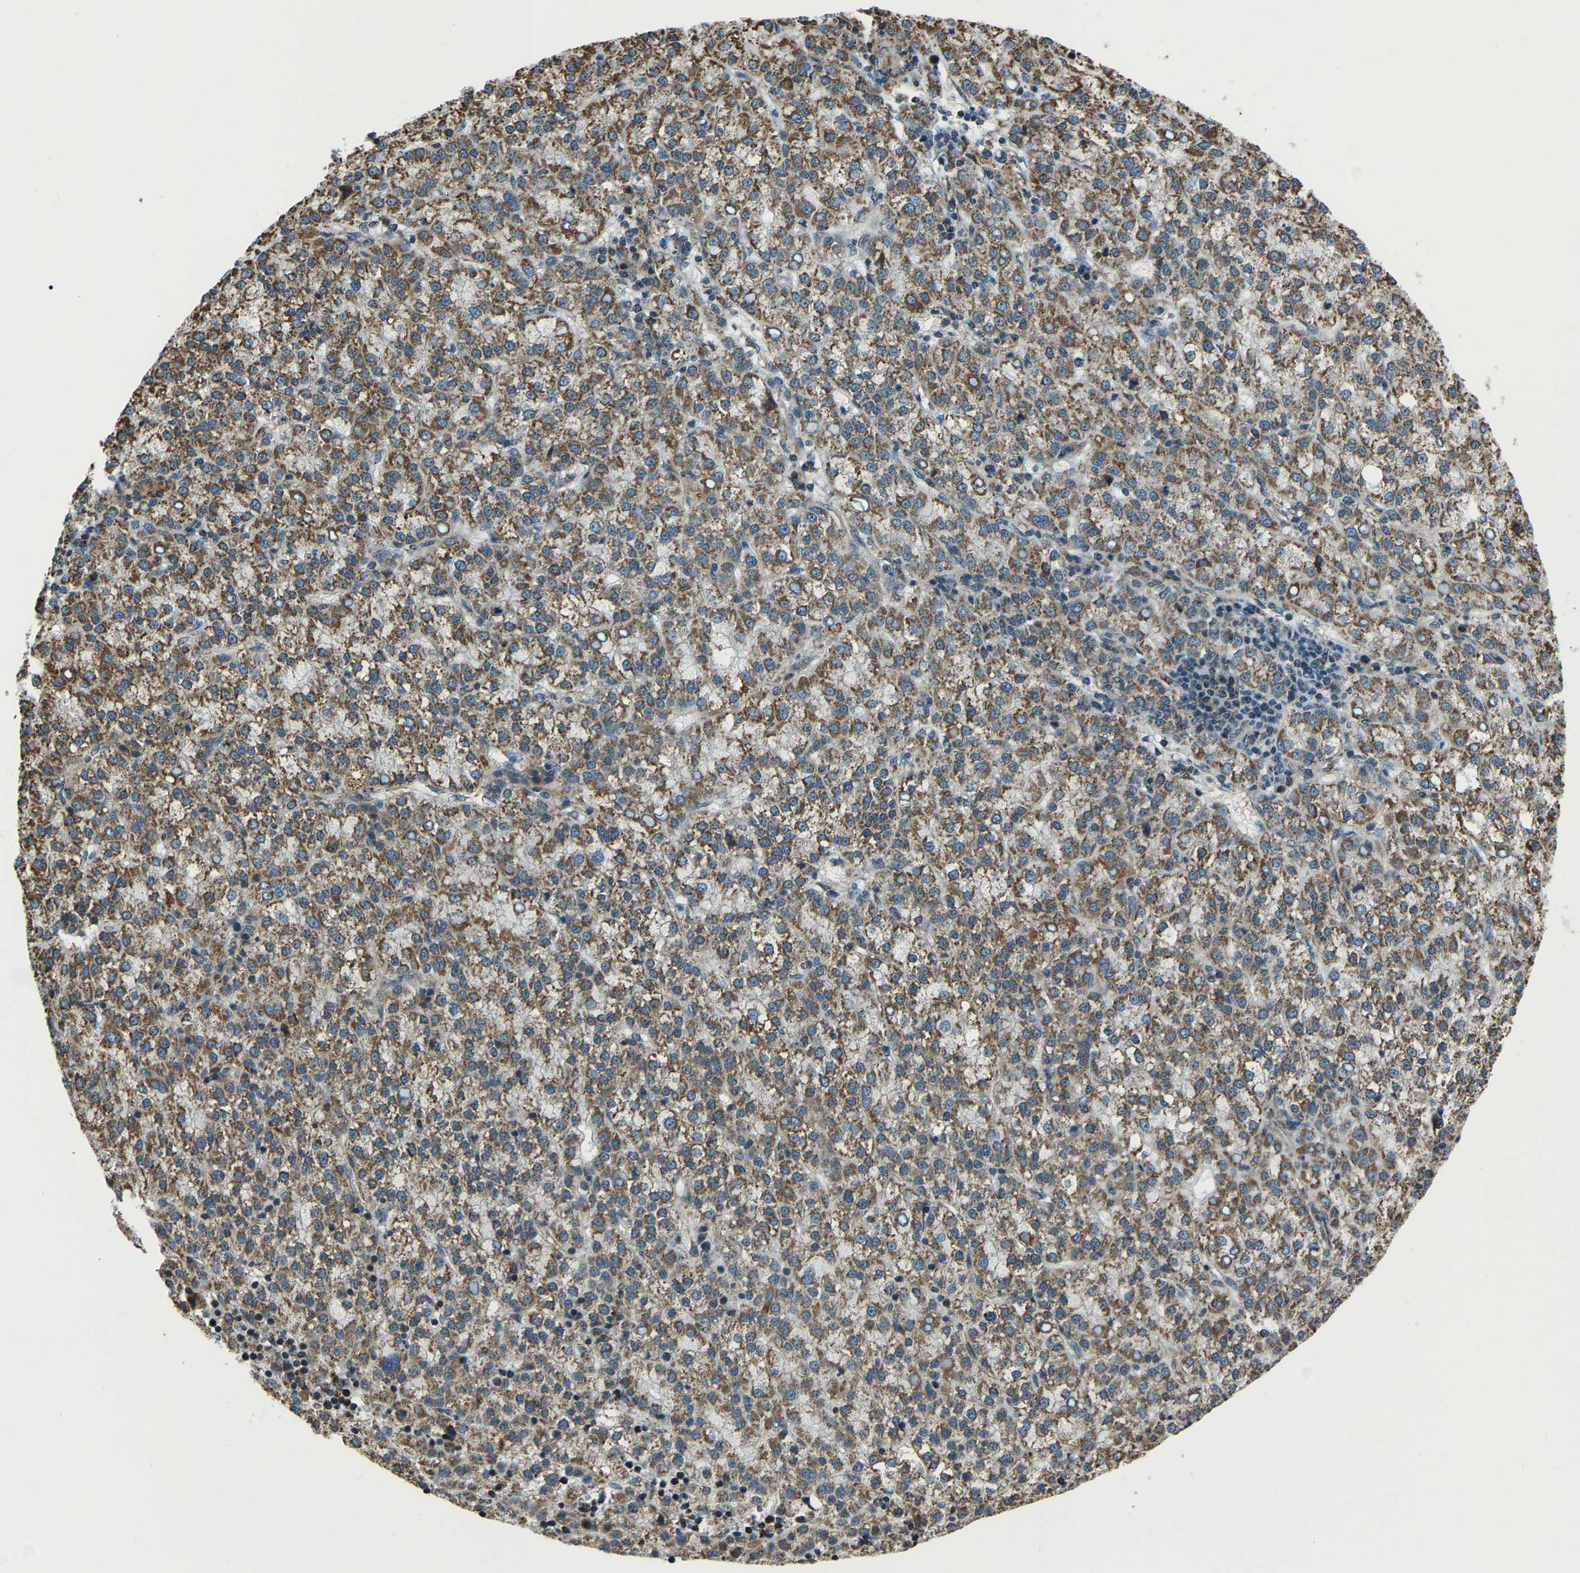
{"staining": {"intensity": "moderate", "quantity": ">75%", "location": "cytoplasmic/membranous"}, "tissue": "liver cancer", "cell_type": "Tumor cells", "image_type": "cancer", "snomed": [{"axis": "morphology", "description": "Carcinoma, Hepatocellular, NOS"}, {"axis": "topography", "description": "Liver"}], "caption": "Human liver cancer (hepatocellular carcinoma) stained with a brown dye shows moderate cytoplasmic/membranous positive staining in approximately >75% of tumor cells.", "gene": "RBM33", "patient": {"sex": "female", "age": 58}}